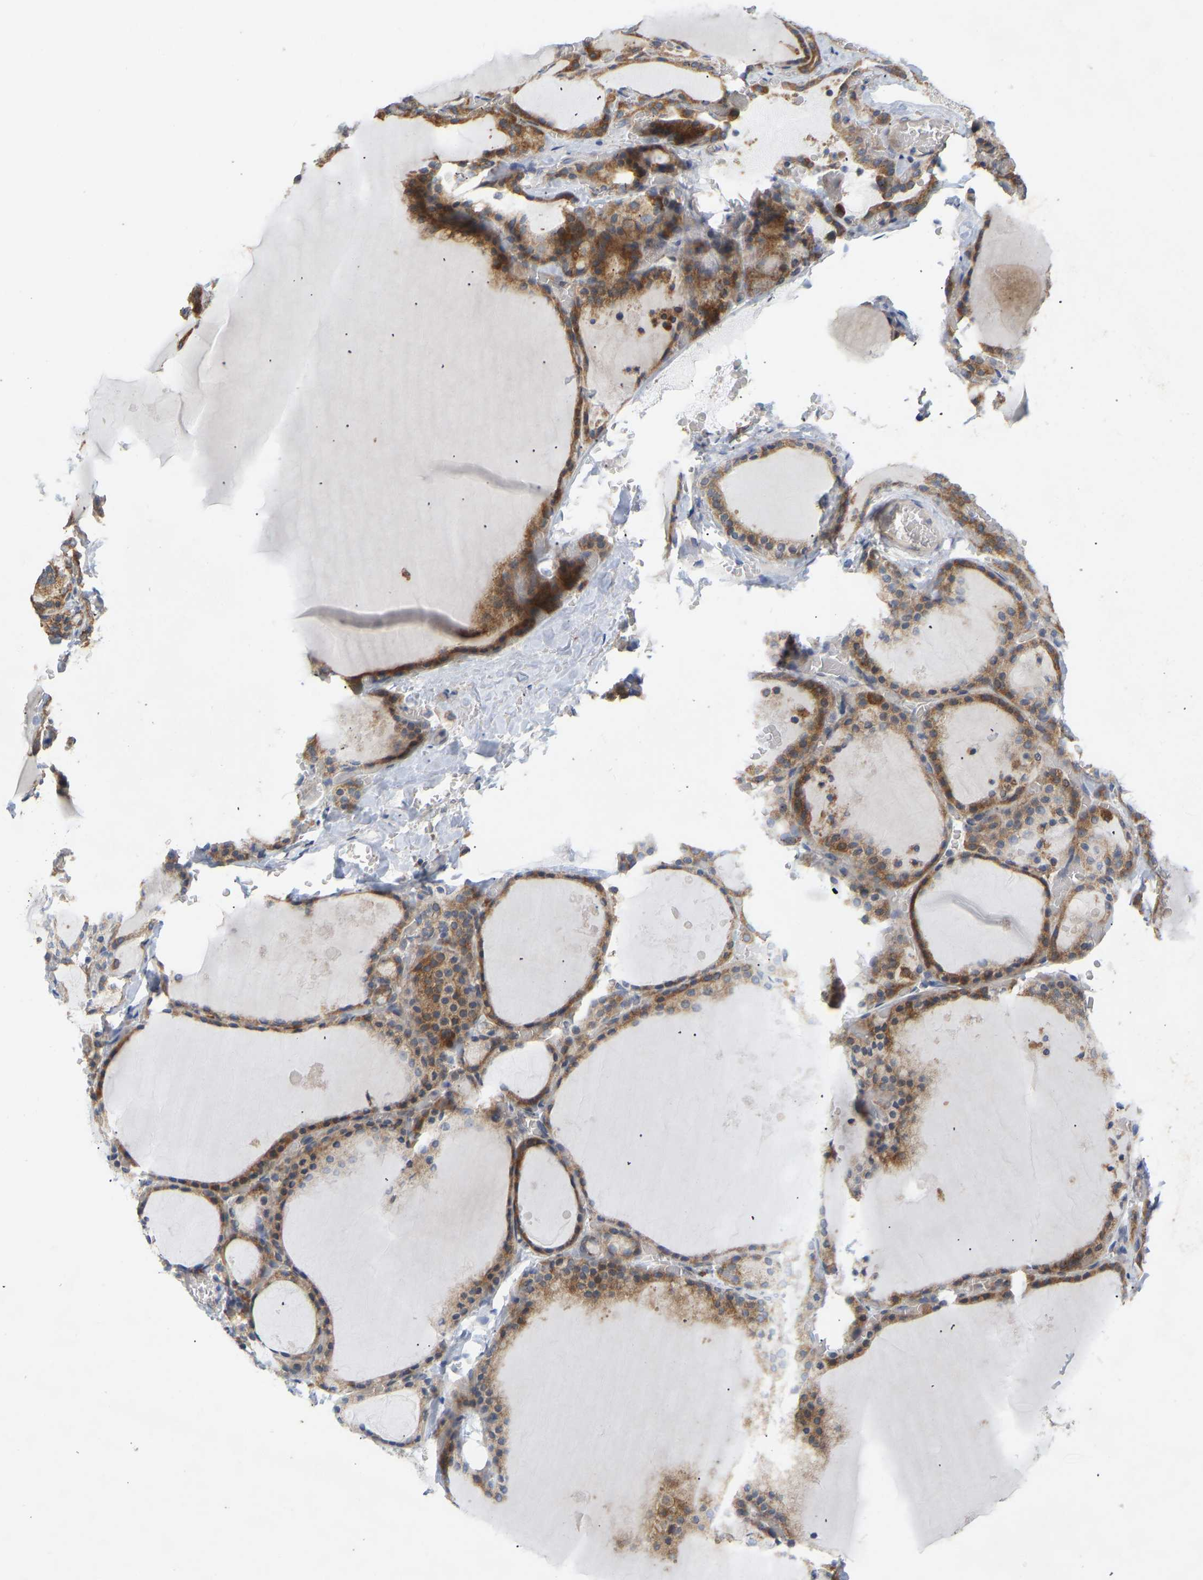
{"staining": {"intensity": "moderate", "quantity": ">75%", "location": "cytoplasmic/membranous"}, "tissue": "thyroid gland", "cell_type": "Glandular cells", "image_type": "normal", "snomed": [{"axis": "morphology", "description": "Normal tissue, NOS"}, {"axis": "topography", "description": "Thyroid gland"}], "caption": "Protein expression analysis of normal thyroid gland exhibits moderate cytoplasmic/membranous expression in about >75% of glandular cells. (DAB IHC, brown staining for protein, blue staining for nuclei).", "gene": "HACD2", "patient": {"sex": "male", "age": 56}}